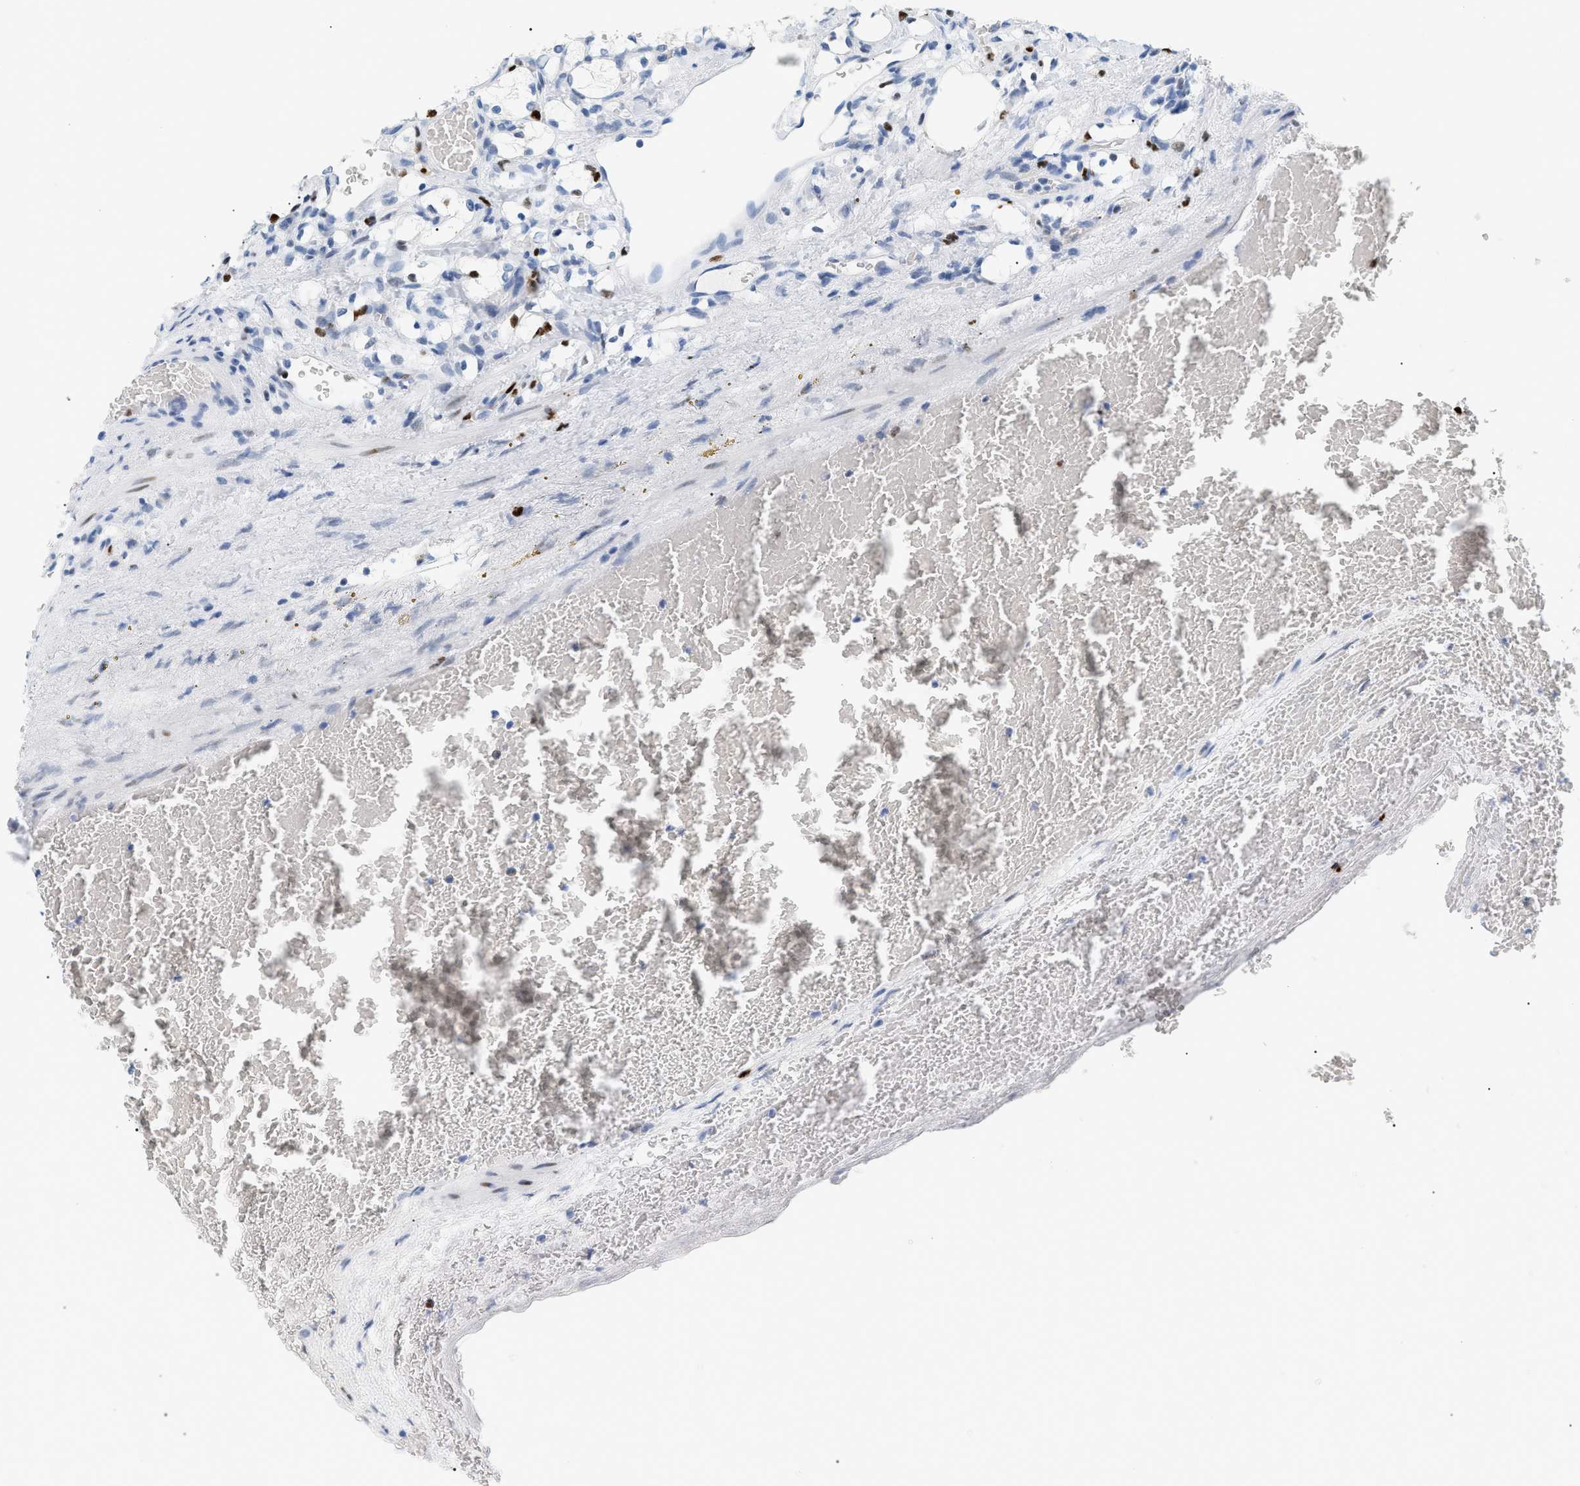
{"staining": {"intensity": "strong", "quantity": "<25%", "location": "nuclear"}, "tissue": "renal cancer", "cell_type": "Tumor cells", "image_type": "cancer", "snomed": [{"axis": "morphology", "description": "Adenocarcinoma, NOS"}, {"axis": "topography", "description": "Kidney"}], "caption": "A micrograph of renal adenocarcinoma stained for a protein displays strong nuclear brown staining in tumor cells. (DAB (3,3'-diaminobenzidine) IHC with brightfield microscopy, high magnification).", "gene": "MCM7", "patient": {"sex": "female", "age": 69}}